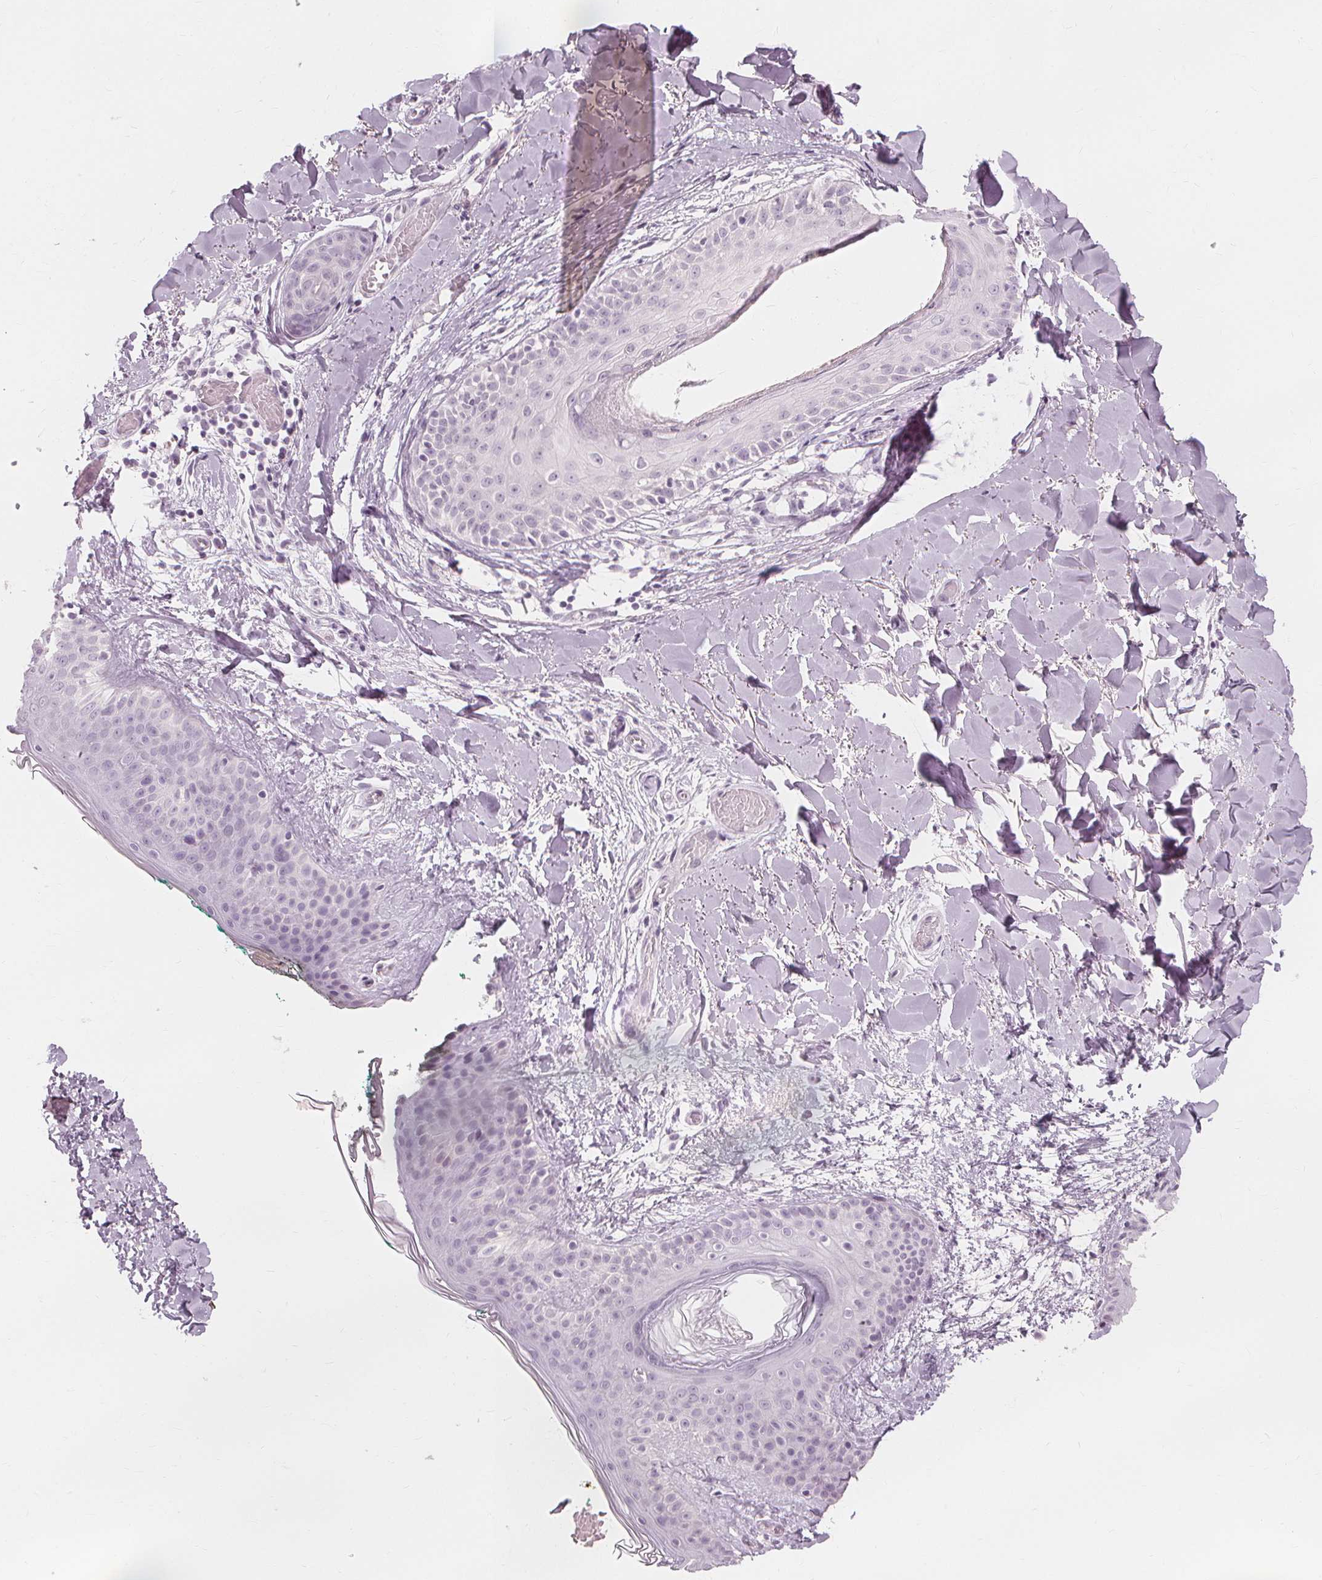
{"staining": {"intensity": "negative", "quantity": "none", "location": "none"}, "tissue": "skin", "cell_type": "Fibroblasts", "image_type": "normal", "snomed": [{"axis": "morphology", "description": "Normal tissue, NOS"}, {"axis": "topography", "description": "Skin"}], "caption": "Micrograph shows no significant protein expression in fibroblasts of unremarkable skin. Brightfield microscopy of immunohistochemistry stained with DAB (brown) and hematoxylin (blue), captured at high magnification.", "gene": "MUC12", "patient": {"sex": "female", "age": 34}}